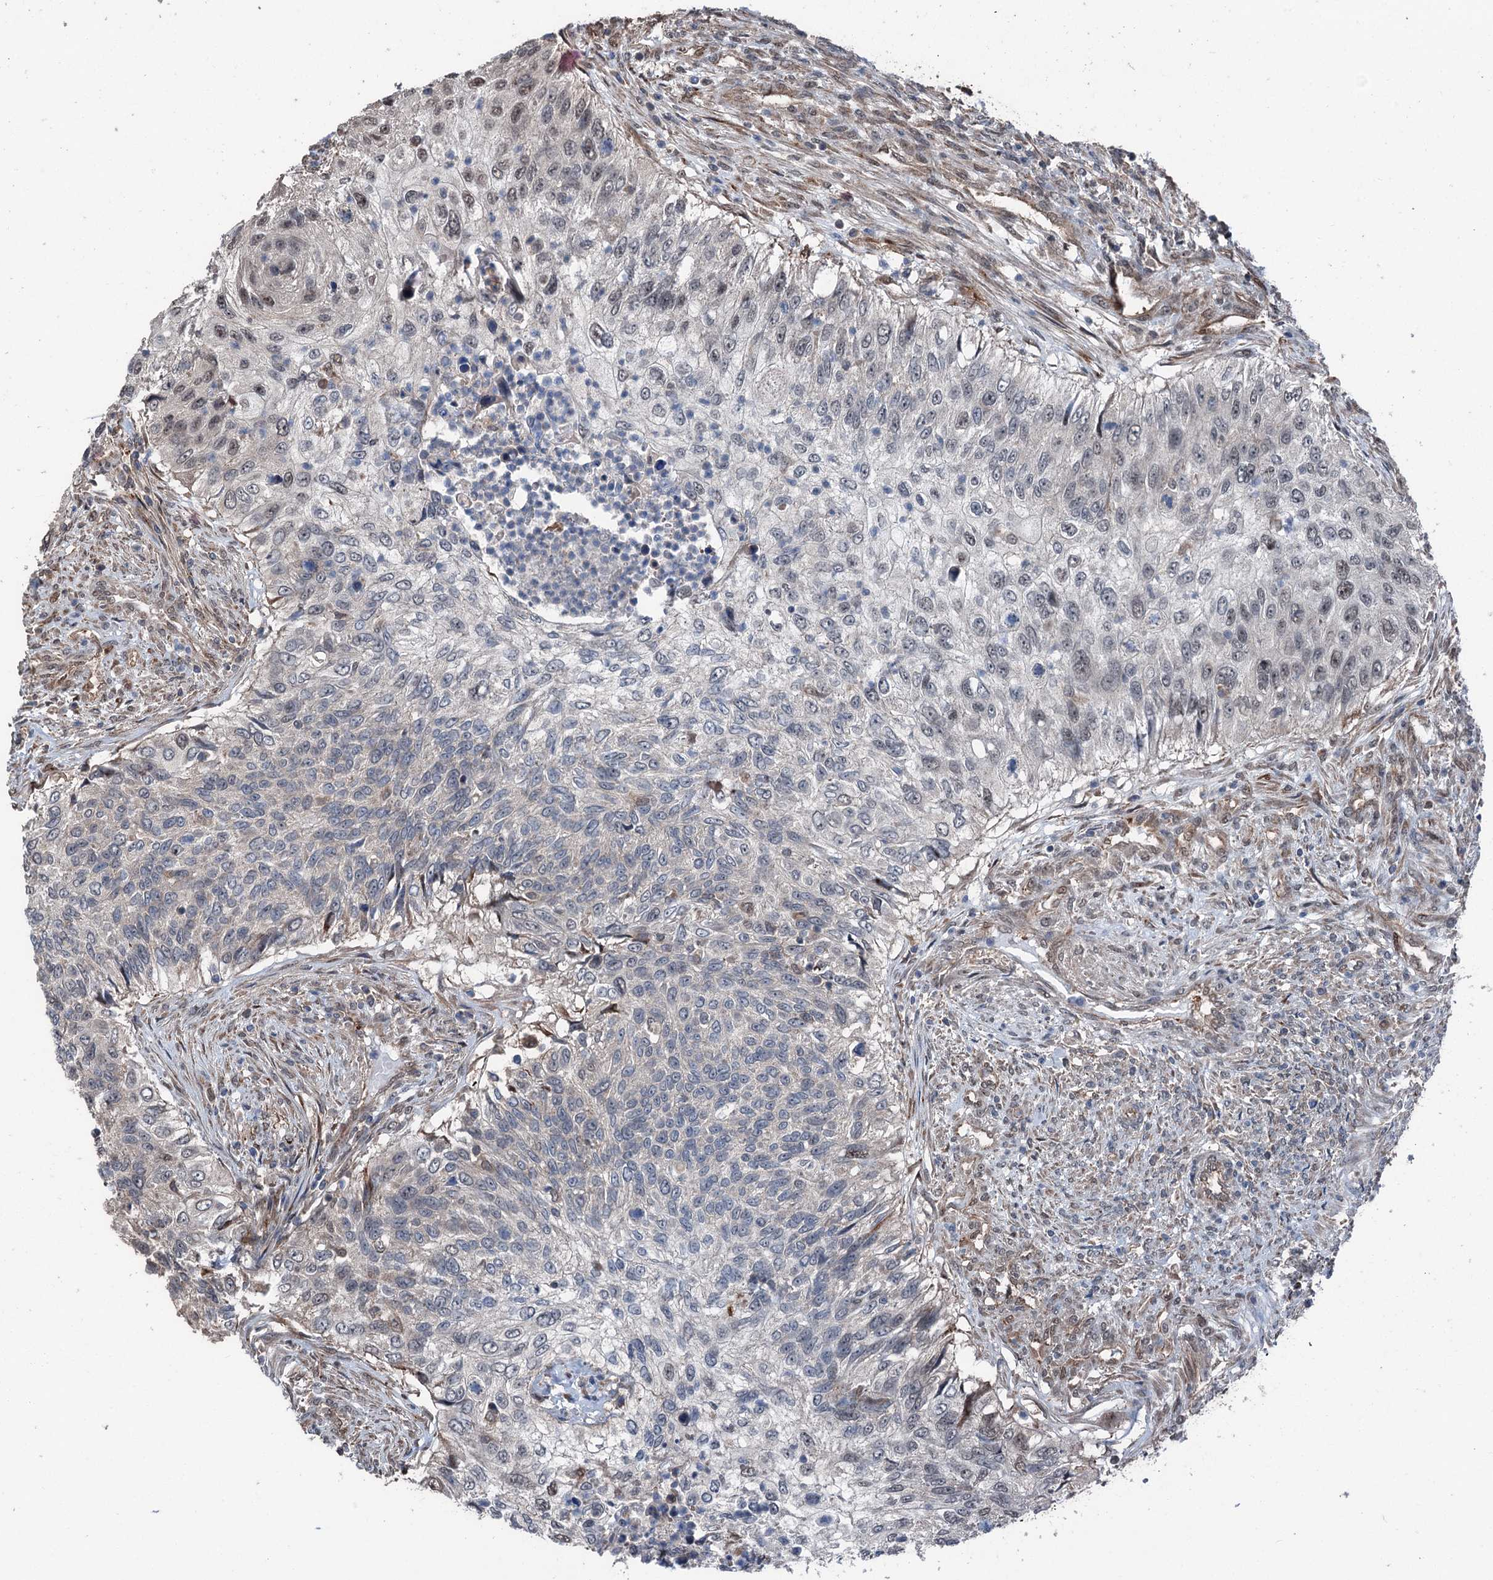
{"staining": {"intensity": "weak", "quantity": "<25%", "location": "nuclear"}, "tissue": "urothelial cancer", "cell_type": "Tumor cells", "image_type": "cancer", "snomed": [{"axis": "morphology", "description": "Urothelial carcinoma, High grade"}, {"axis": "topography", "description": "Urinary bladder"}], "caption": "Tumor cells show no significant positivity in urothelial carcinoma (high-grade).", "gene": "PSMD13", "patient": {"sex": "female", "age": 60}}